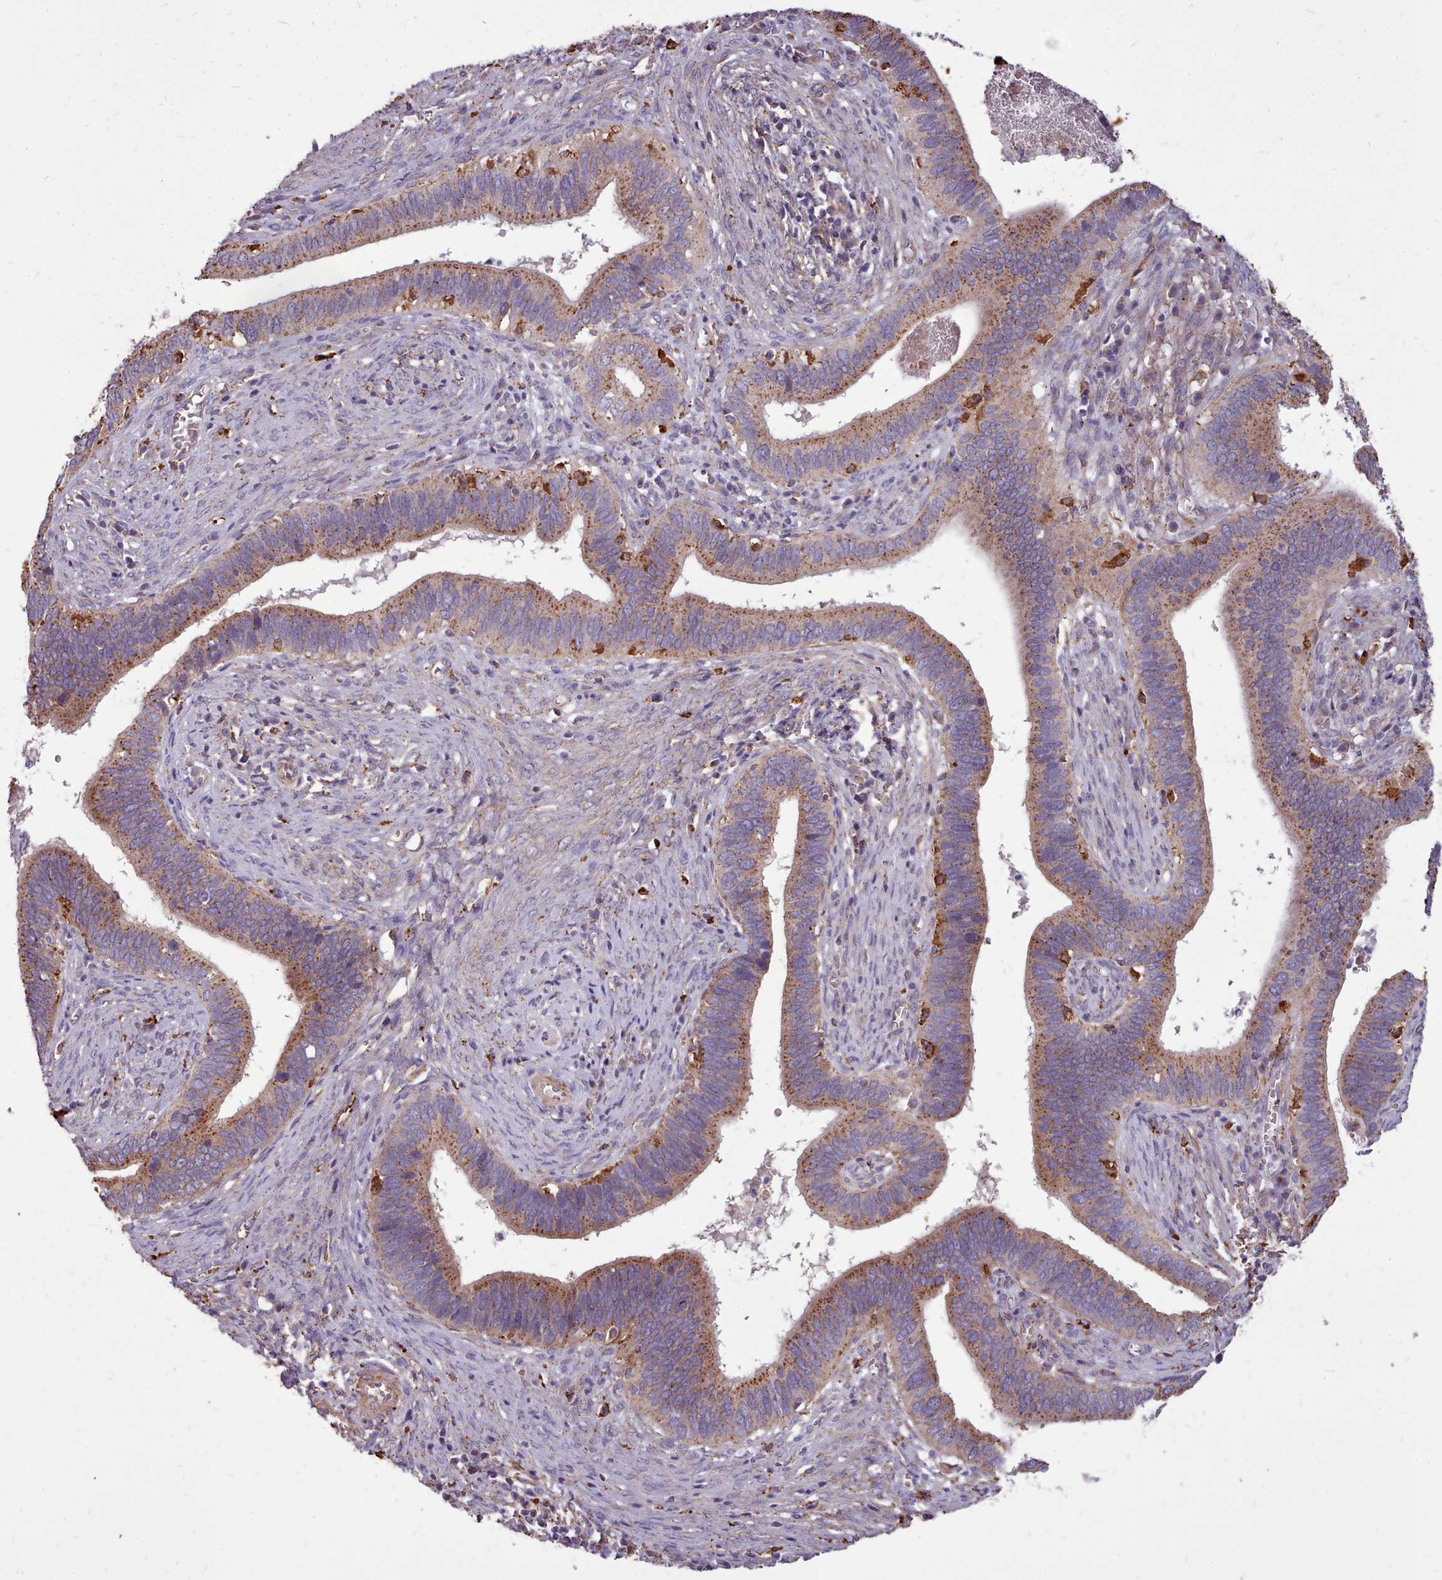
{"staining": {"intensity": "moderate", "quantity": ">75%", "location": "cytoplasmic/membranous"}, "tissue": "cervical cancer", "cell_type": "Tumor cells", "image_type": "cancer", "snomed": [{"axis": "morphology", "description": "Adenocarcinoma, NOS"}, {"axis": "topography", "description": "Cervix"}], "caption": "Protein analysis of cervical adenocarcinoma tissue demonstrates moderate cytoplasmic/membranous positivity in about >75% of tumor cells.", "gene": "PACSIN3", "patient": {"sex": "female", "age": 42}}